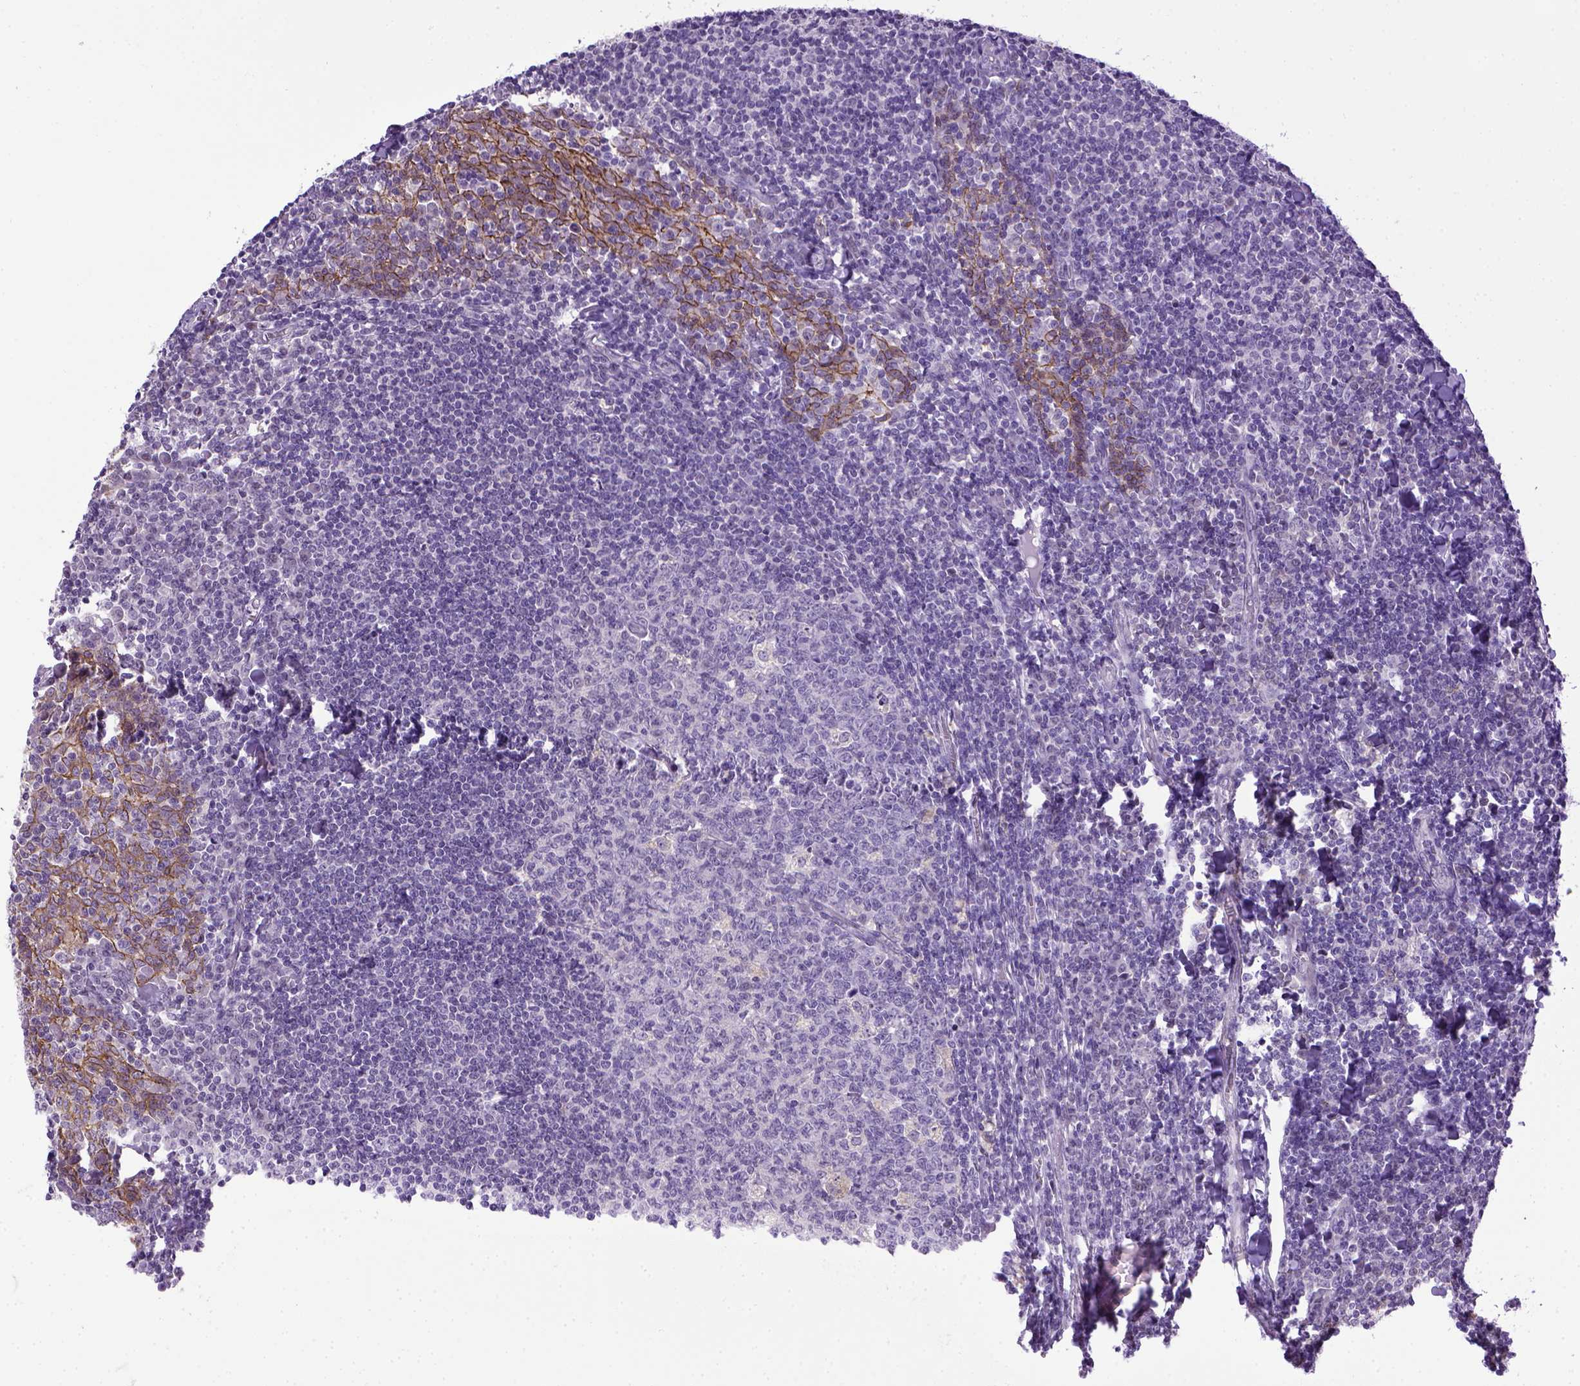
{"staining": {"intensity": "negative", "quantity": "none", "location": "none"}, "tissue": "tonsil", "cell_type": "Germinal center cells", "image_type": "normal", "snomed": [{"axis": "morphology", "description": "Normal tissue, NOS"}, {"axis": "topography", "description": "Tonsil"}], "caption": "IHC of unremarkable tonsil demonstrates no expression in germinal center cells. The staining was performed using DAB to visualize the protein expression in brown, while the nuclei were stained in blue with hematoxylin (Magnification: 20x).", "gene": "CDH1", "patient": {"sex": "female", "age": 12}}